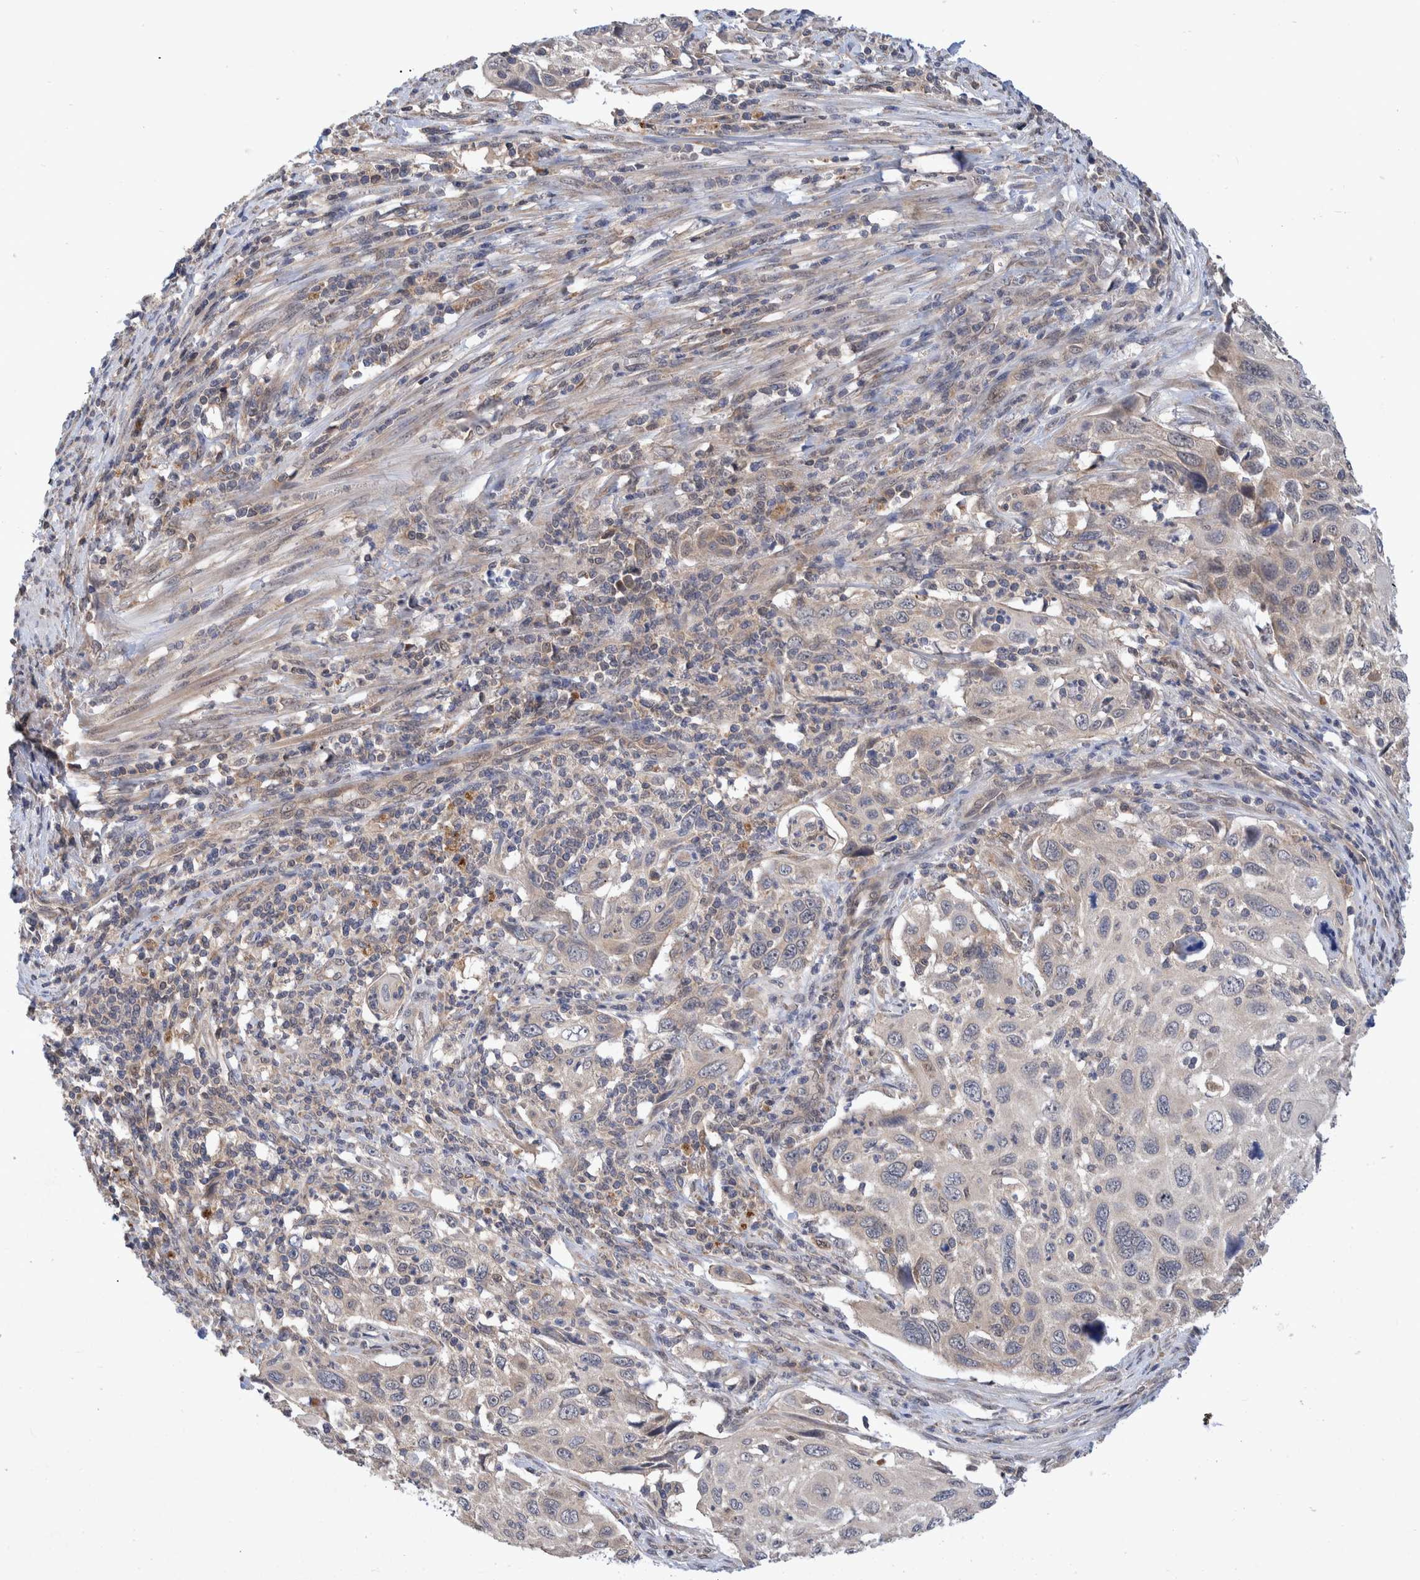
{"staining": {"intensity": "weak", "quantity": "<25%", "location": "cytoplasmic/membranous"}, "tissue": "cervical cancer", "cell_type": "Tumor cells", "image_type": "cancer", "snomed": [{"axis": "morphology", "description": "Squamous cell carcinoma, NOS"}, {"axis": "topography", "description": "Cervix"}], "caption": "Image shows no protein expression in tumor cells of cervical squamous cell carcinoma tissue.", "gene": "PLPBP", "patient": {"sex": "female", "age": 70}}